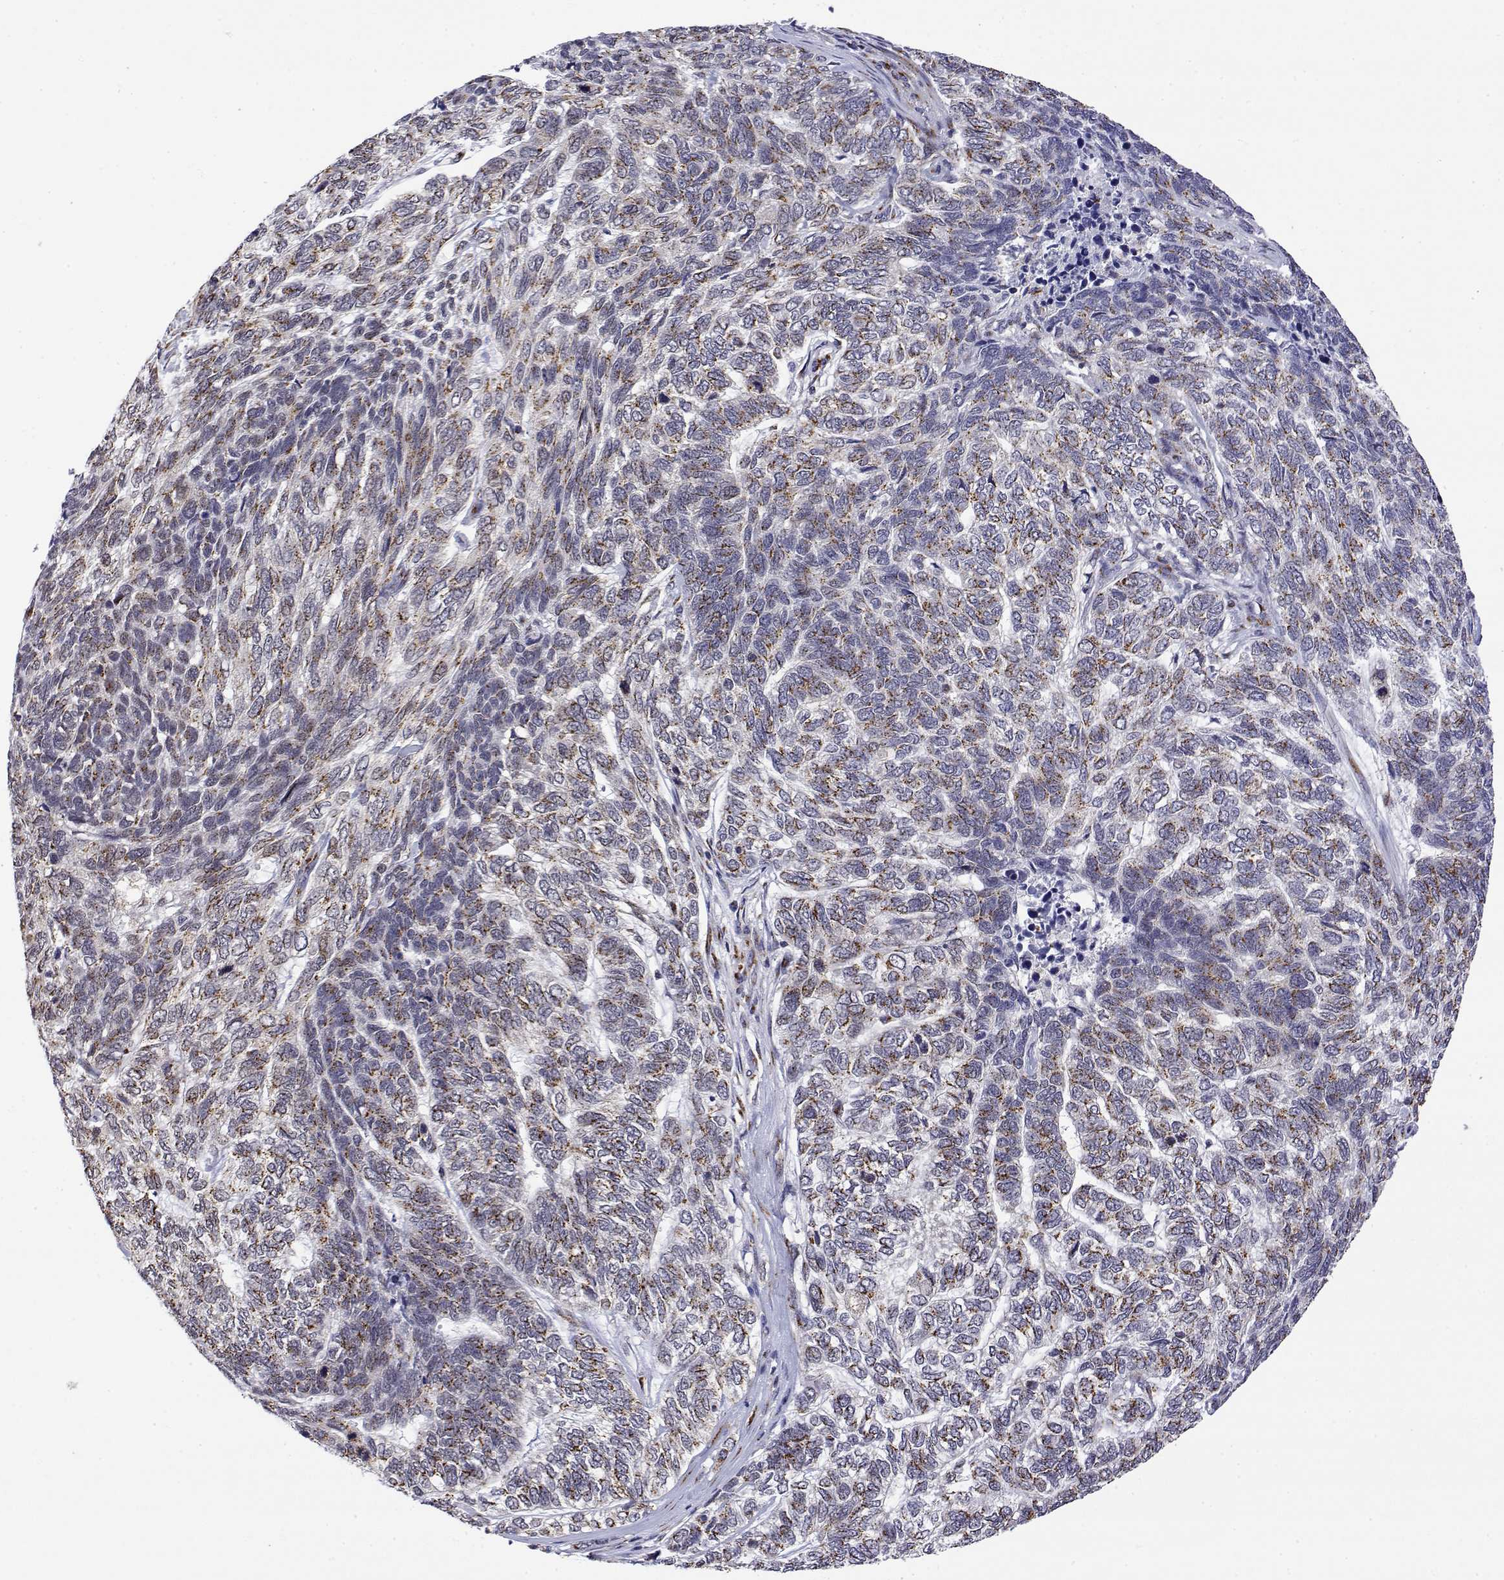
{"staining": {"intensity": "moderate", "quantity": "25%-75%", "location": "cytoplasmic/membranous"}, "tissue": "skin cancer", "cell_type": "Tumor cells", "image_type": "cancer", "snomed": [{"axis": "morphology", "description": "Basal cell carcinoma"}, {"axis": "topography", "description": "Skin"}], "caption": "High-magnification brightfield microscopy of basal cell carcinoma (skin) stained with DAB (brown) and counterstained with hematoxylin (blue). tumor cells exhibit moderate cytoplasmic/membranous positivity is identified in about25%-75% of cells.", "gene": "YIPF3", "patient": {"sex": "female", "age": 65}}